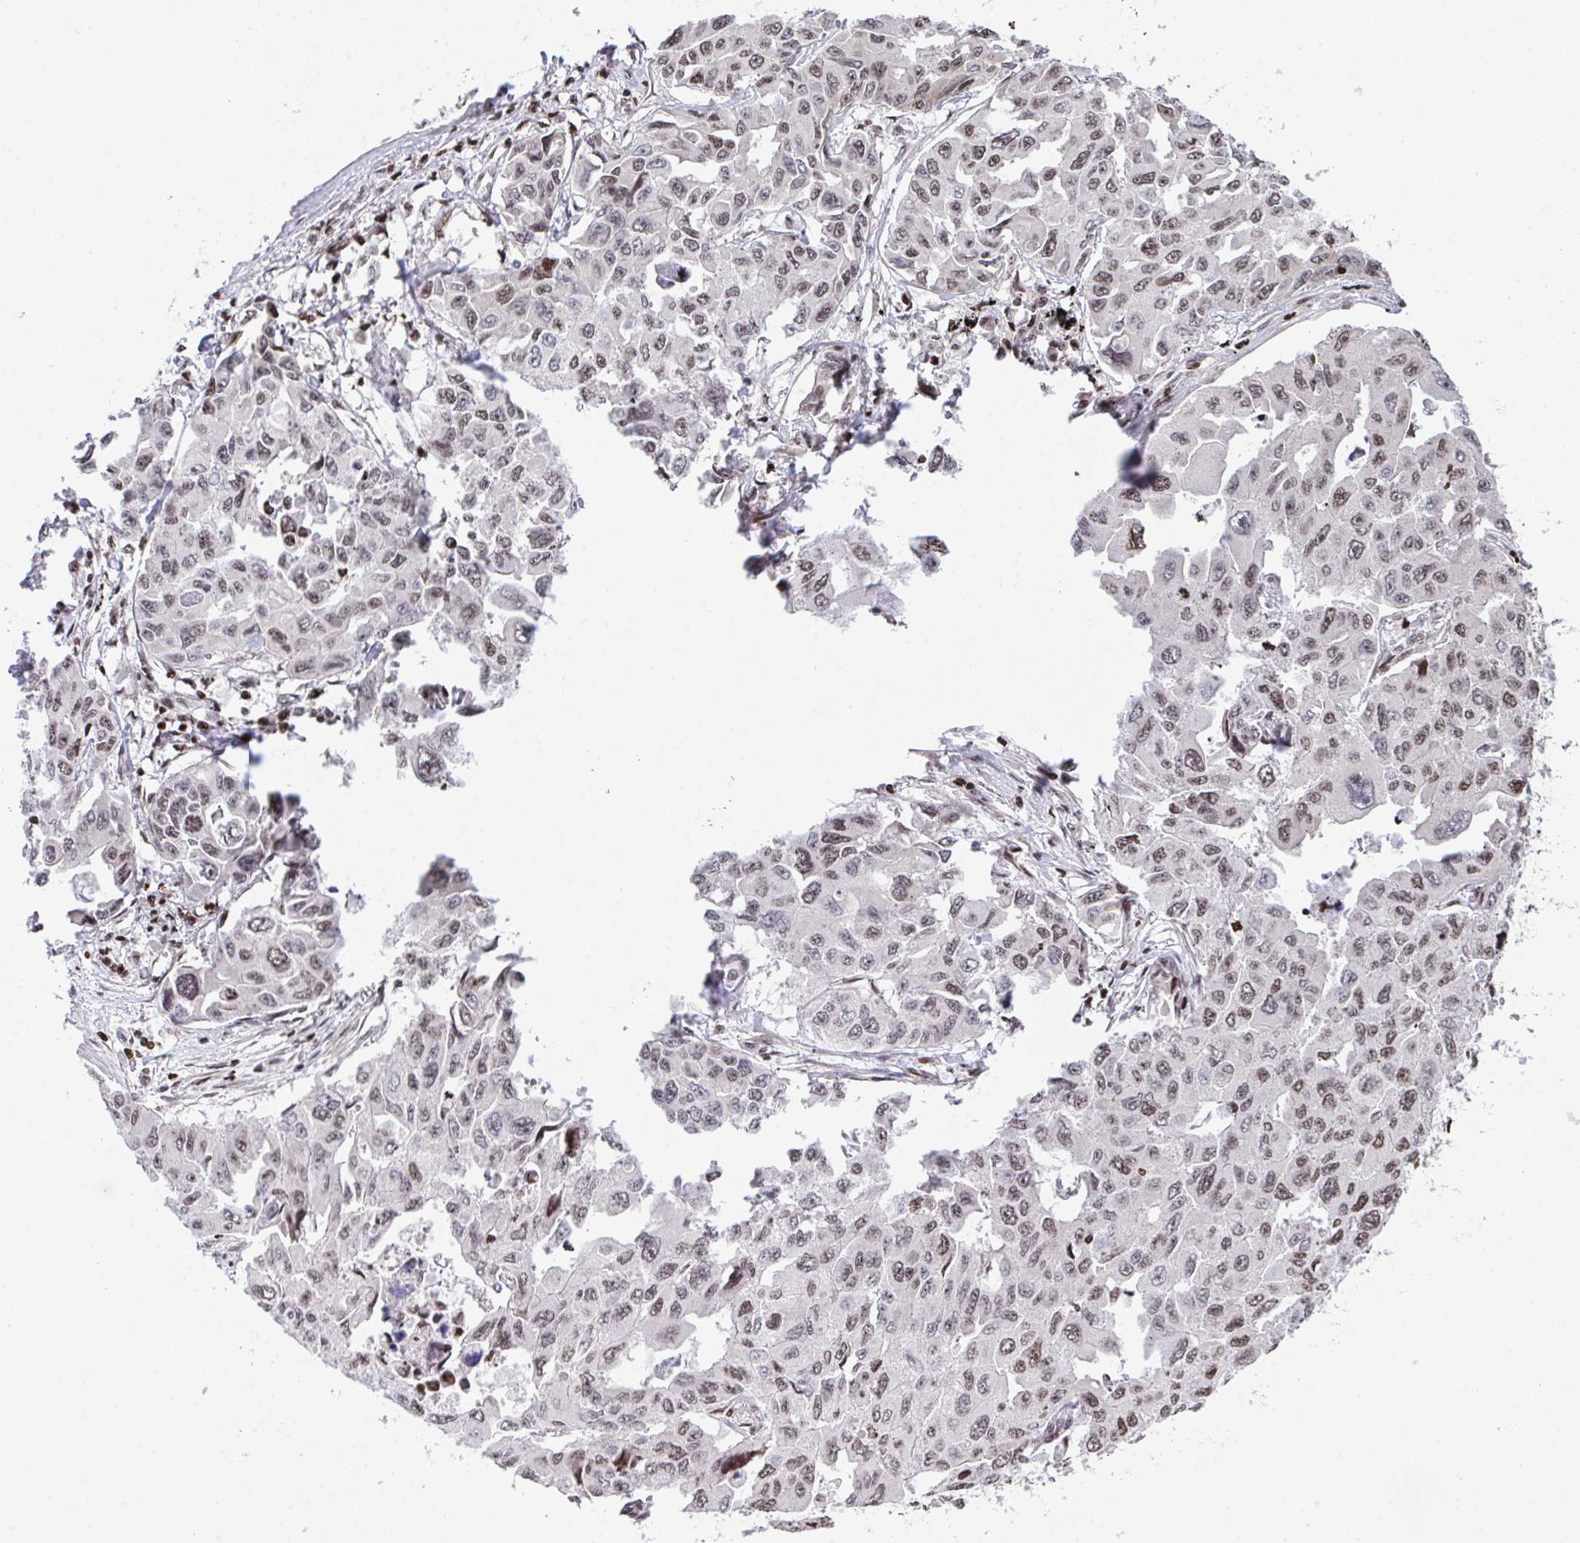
{"staining": {"intensity": "moderate", "quantity": ">75%", "location": "nuclear"}, "tissue": "lung cancer", "cell_type": "Tumor cells", "image_type": "cancer", "snomed": [{"axis": "morphology", "description": "Adenocarcinoma, NOS"}, {"axis": "topography", "description": "Lung"}], "caption": "Human lung cancer (adenocarcinoma) stained with a protein marker reveals moderate staining in tumor cells.", "gene": "RAPGEF5", "patient": {"sex": "male", "age": 64}}